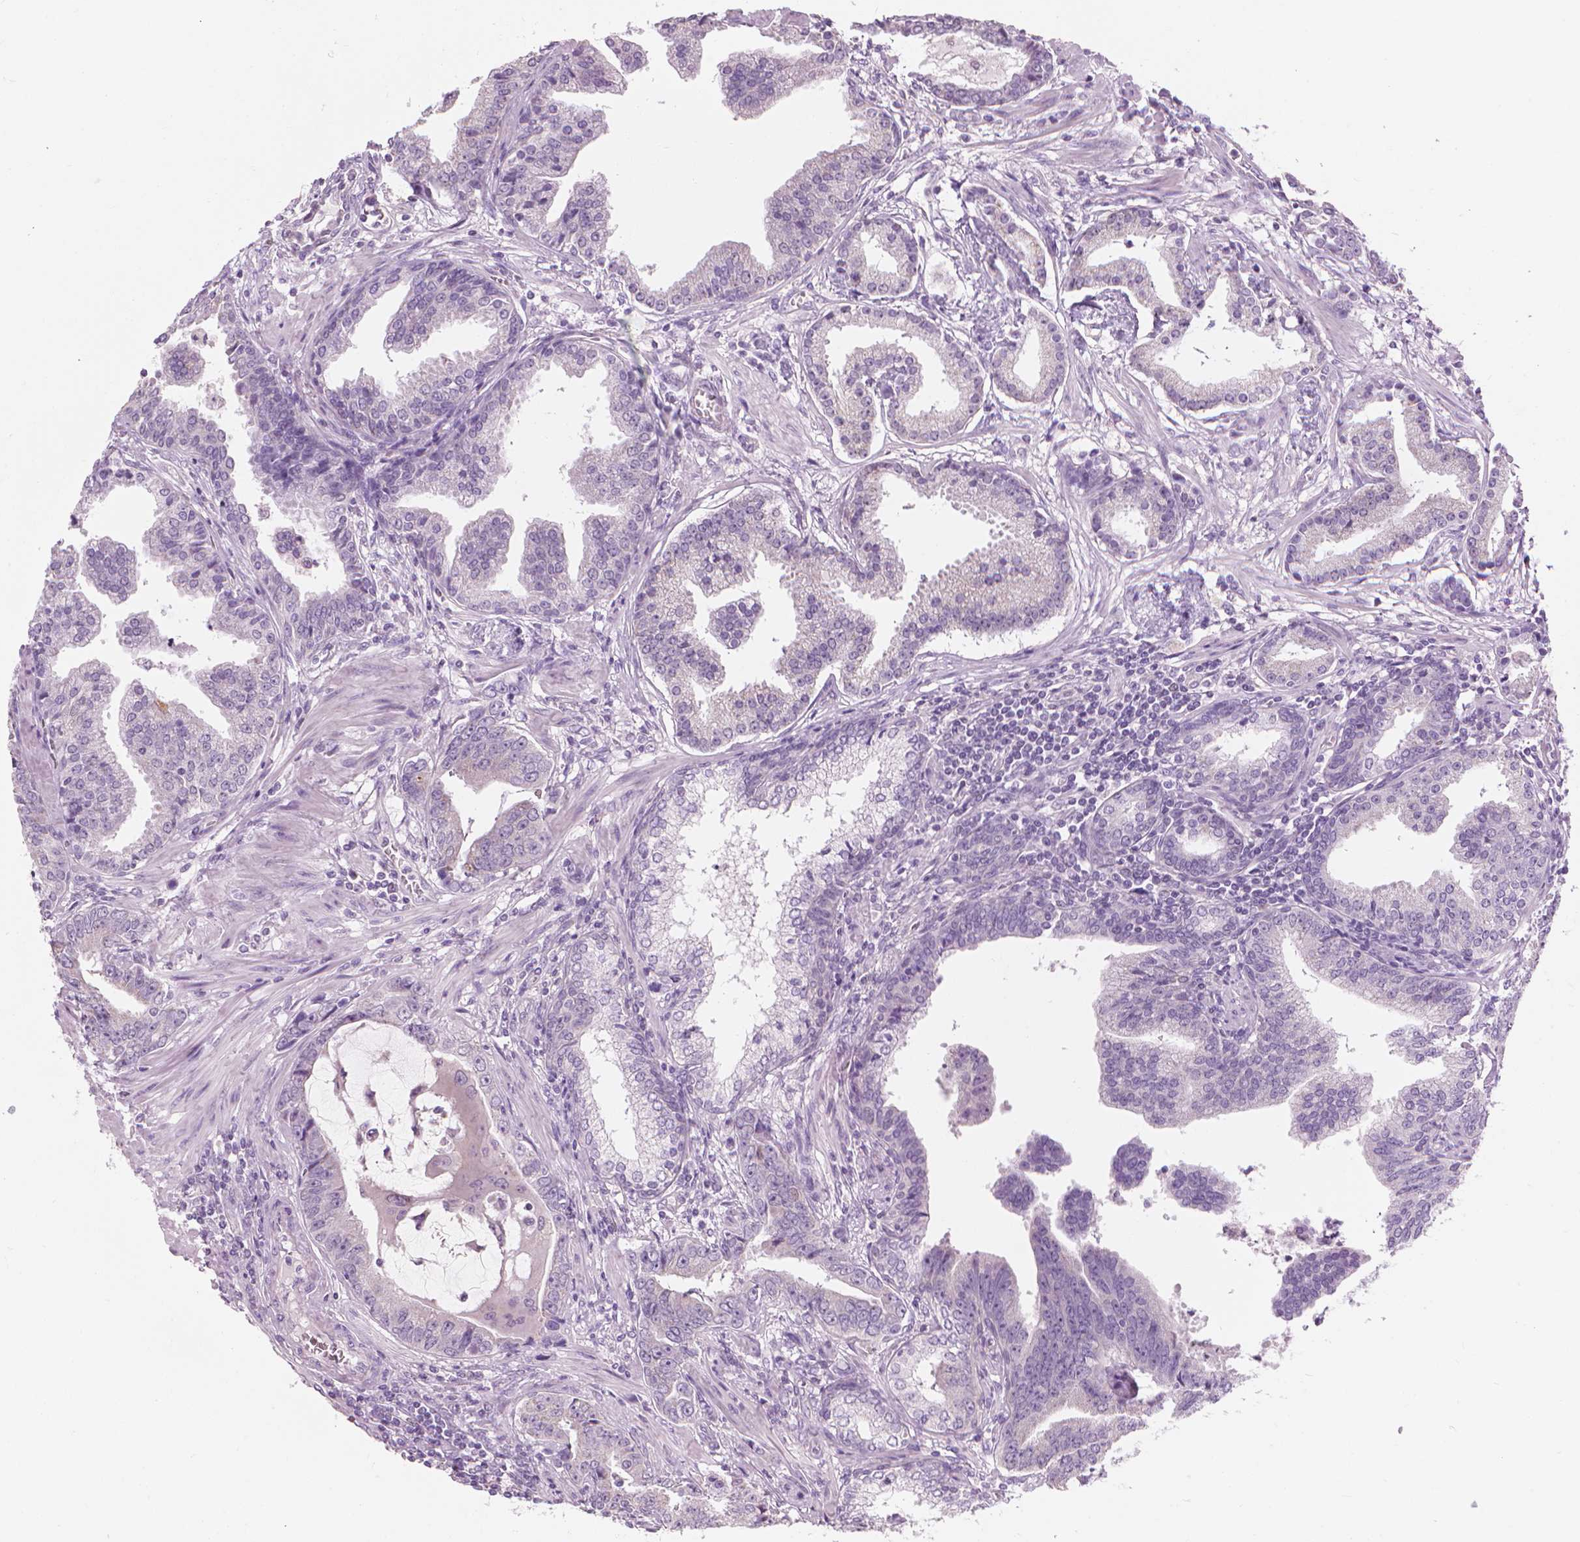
{"staining": {"intensity": "negative", "quantity": "none", "location": "none"}, "tissue": "prostate cancer", "cell_type": "Tumor cells", "image_type": "cancer", "snomed": [{"axis": "morphology", "description": "Adenocarcinoma, NOS"}, {"axis": "topography", "description": "Prostate"}], "caption": "Immunohistochemical staining of human prostate cancer demonstrates no significant staining in tumor cells.", "gene": "CFAP126", "patient": {"sex": "male", "age": 64}}